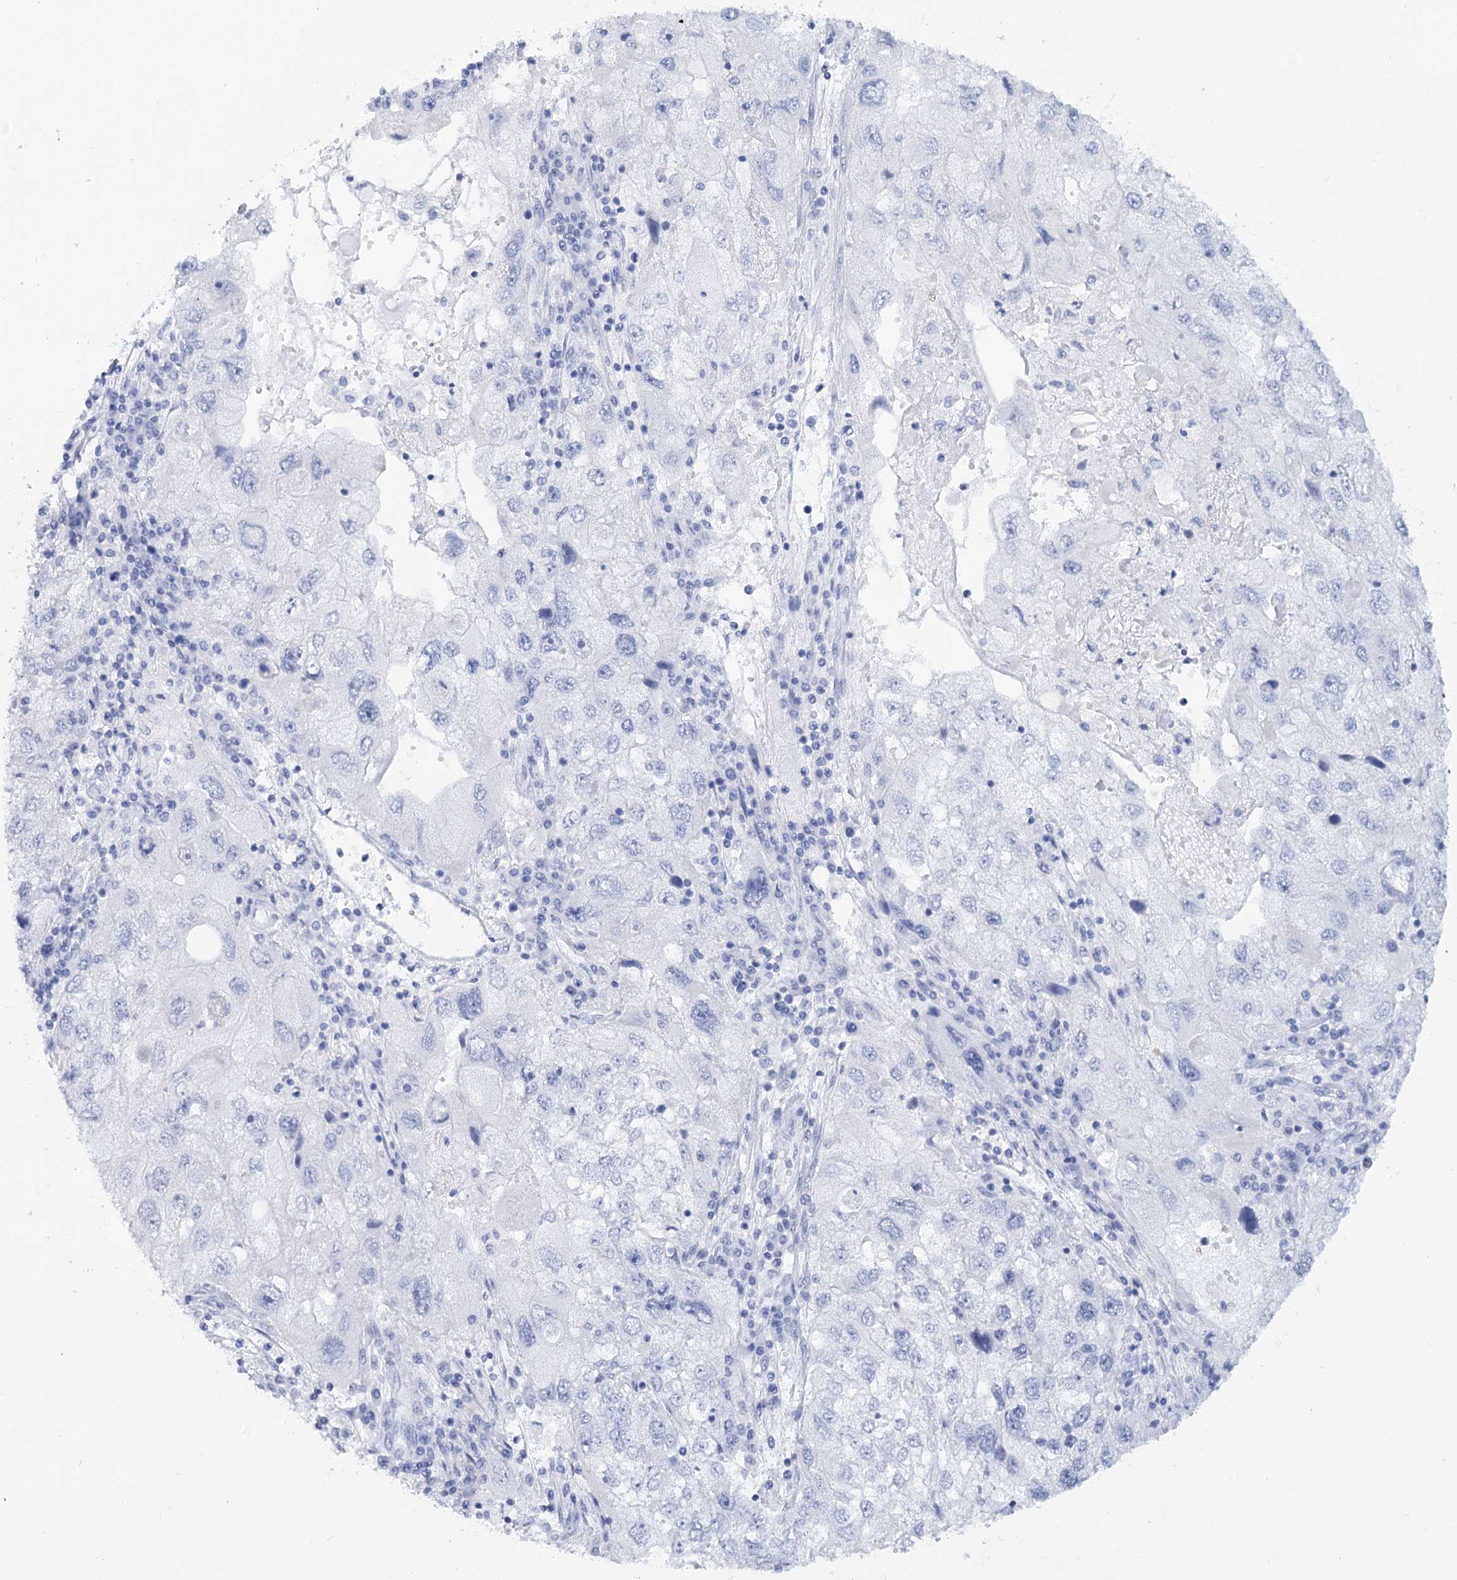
{"staining": {"intensity": "negative", "quantity": "none", "location": "none"}, "tissue": "endometrial cancer", "cell_type": "Tumor cells", "image_type": "cancer", "snomed": [{"axis": "morphology", "description": "Adenocarcinoma, NOS"}, {"axis": "topography", "description": "Endometrium"}], "caption": "Immunohistochemical staining of endometrial cancer demonstrates no significant staining in tumor cells.", "gene": "RNF186", "patient": {"sex": "female", "age": 49}}